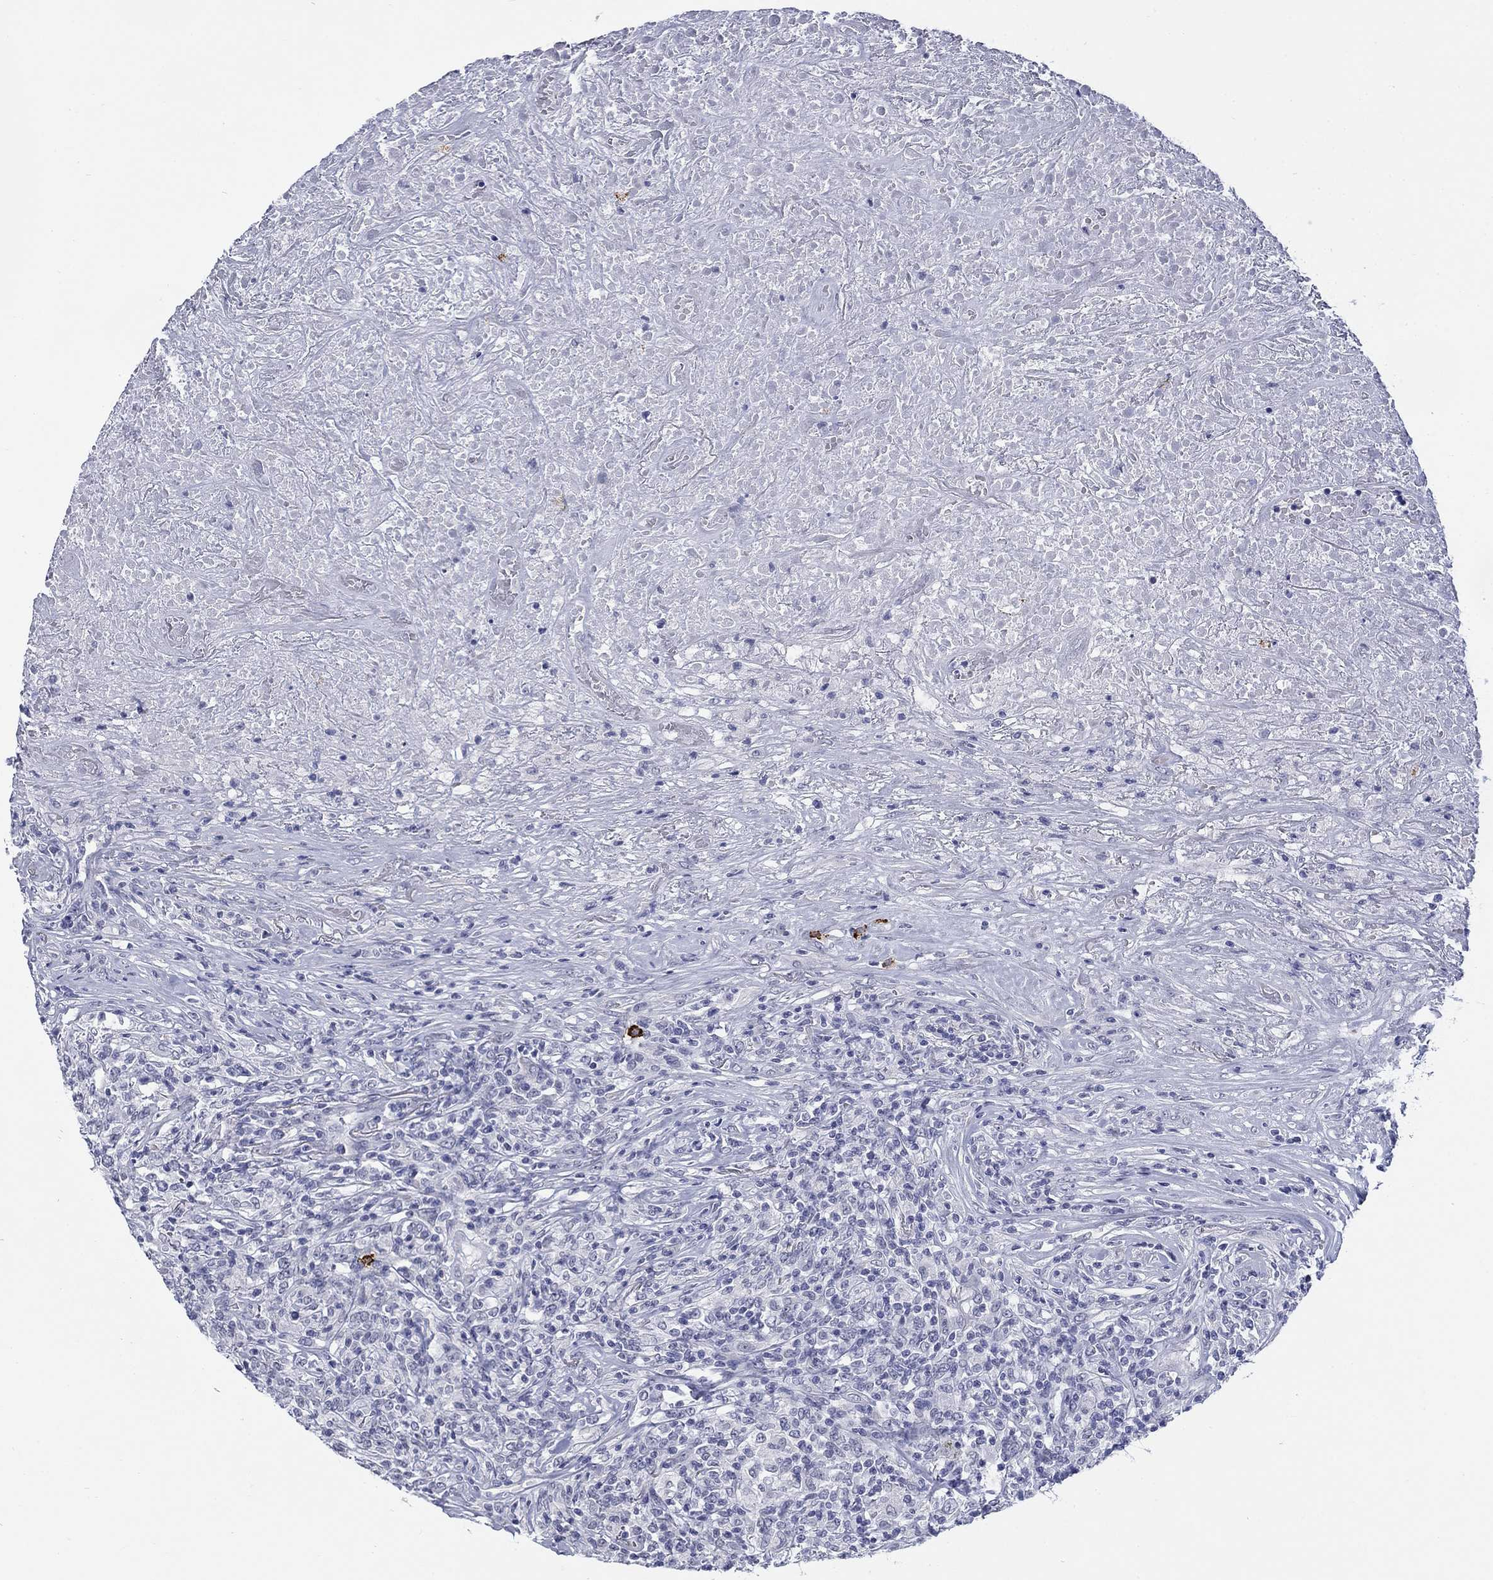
{"staining": {"intensity": "negative", "quantity": "none", "location": "none"}, "tissue": "lymphoma", "cell_type": "Tumor cells", "image_type": "cancer", "snomed": [{"axis": "morphology", "description": "Malignant lymphoma, non-Hodgkin's type, High grade"}, {"axis": "topography", "description": "Lung"}], "caption": "The IHC photomicrograph has no significant staining in tumor cells of high-grade malignant lymphoma, non-Hodgkin's type tissue.", "gene": "ECEL1", "patient": {"sex": "male", "age": 79}}